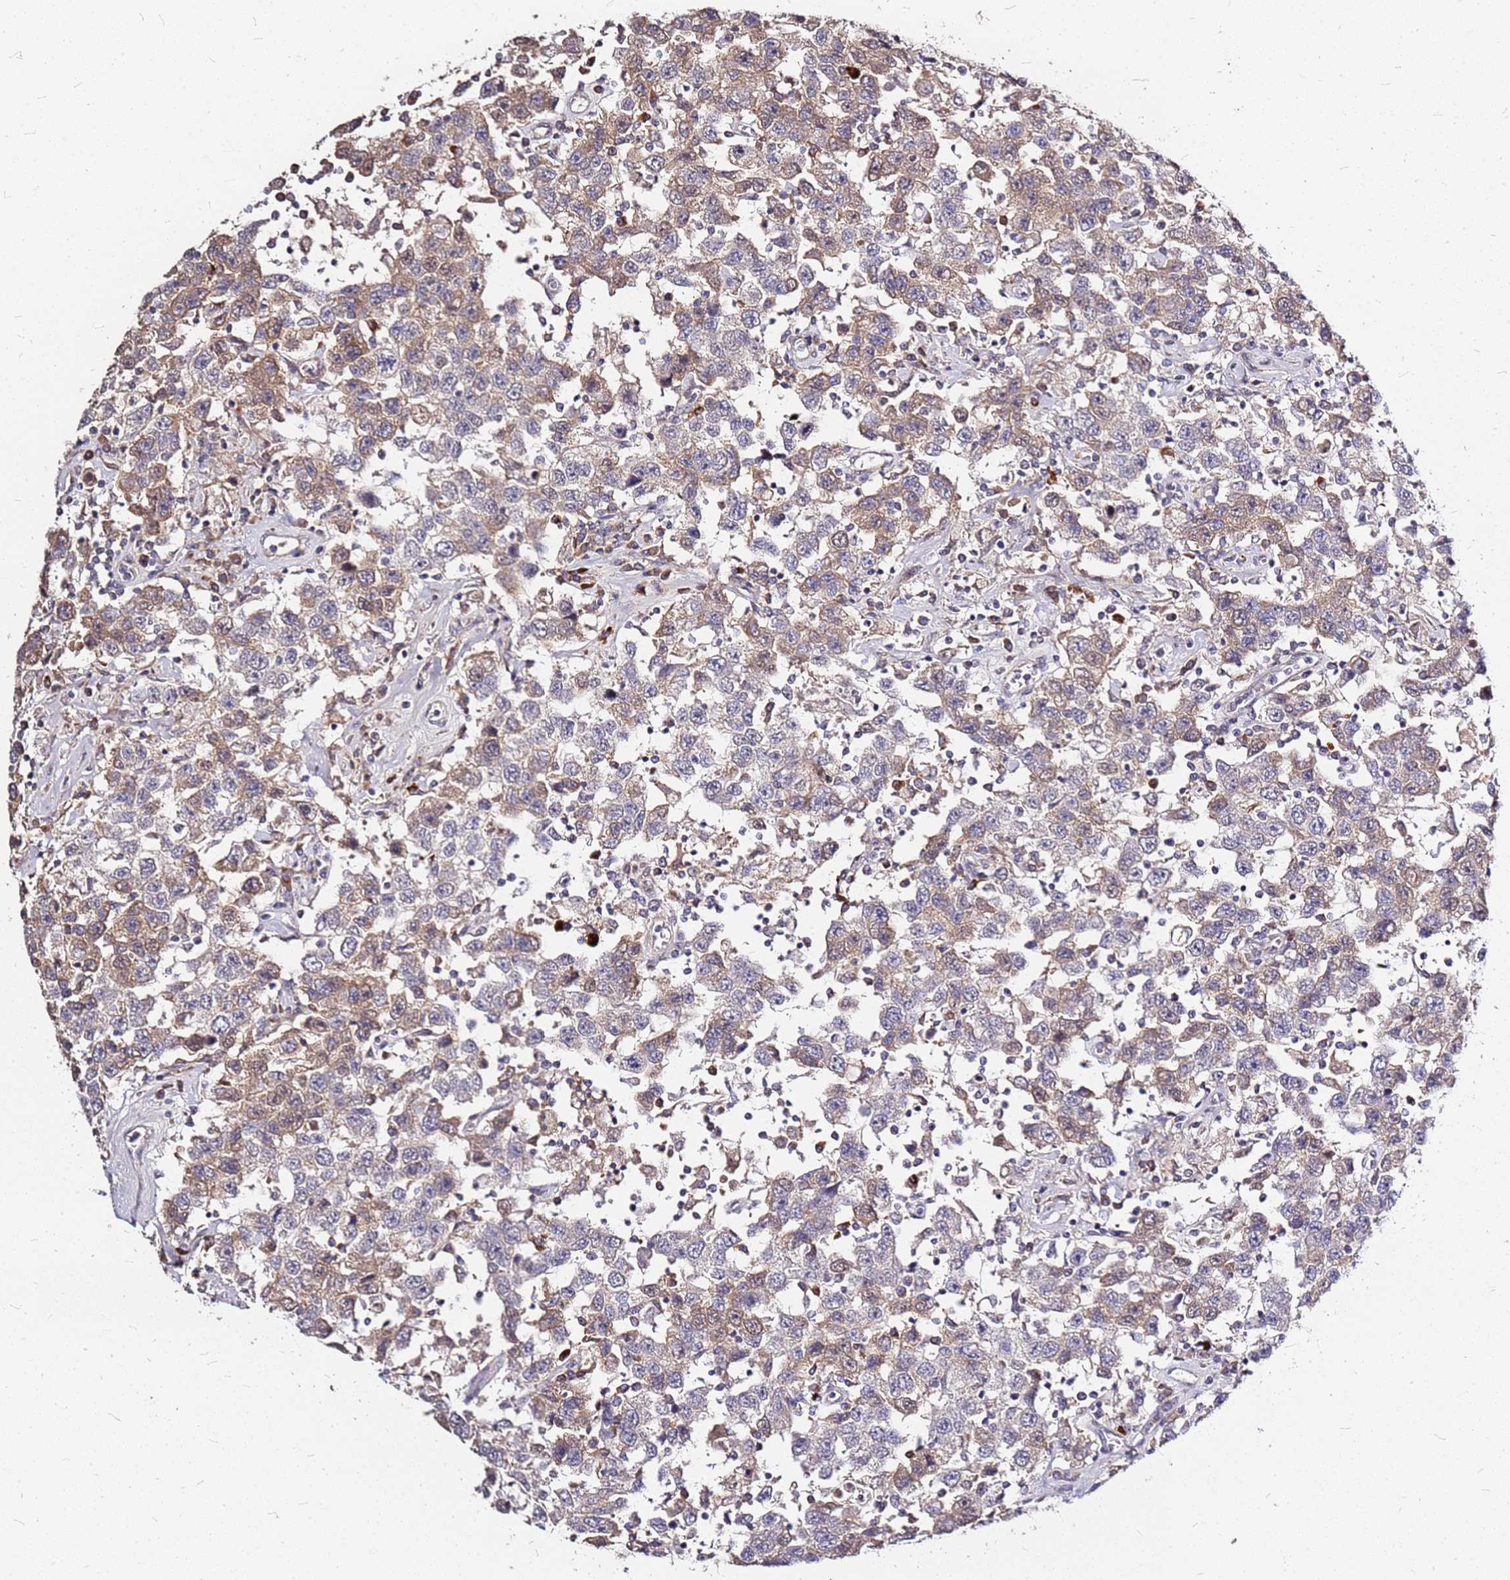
{"staining": {"intensity": "moderate", "quantity": "25%-75%", "location": "cytoplasmic/membranous"}, "tissue": "testis cancer", "cell_type": "Tumor cells", "image_type": "cancer", "snomed": [{"axis": "morphology", "description": "Seminoma, NOS"}, {"axis": "topography", "description": "Testis"}], "caption": "Immunohistochemical staining of human testis seminoma displays medium levels of moderate cytoplasmic/membranous staining in approximately 25%-75% of tumor cells.", "gene": "DCDC2C", "patient": {"sex": "male", "age": 41}}